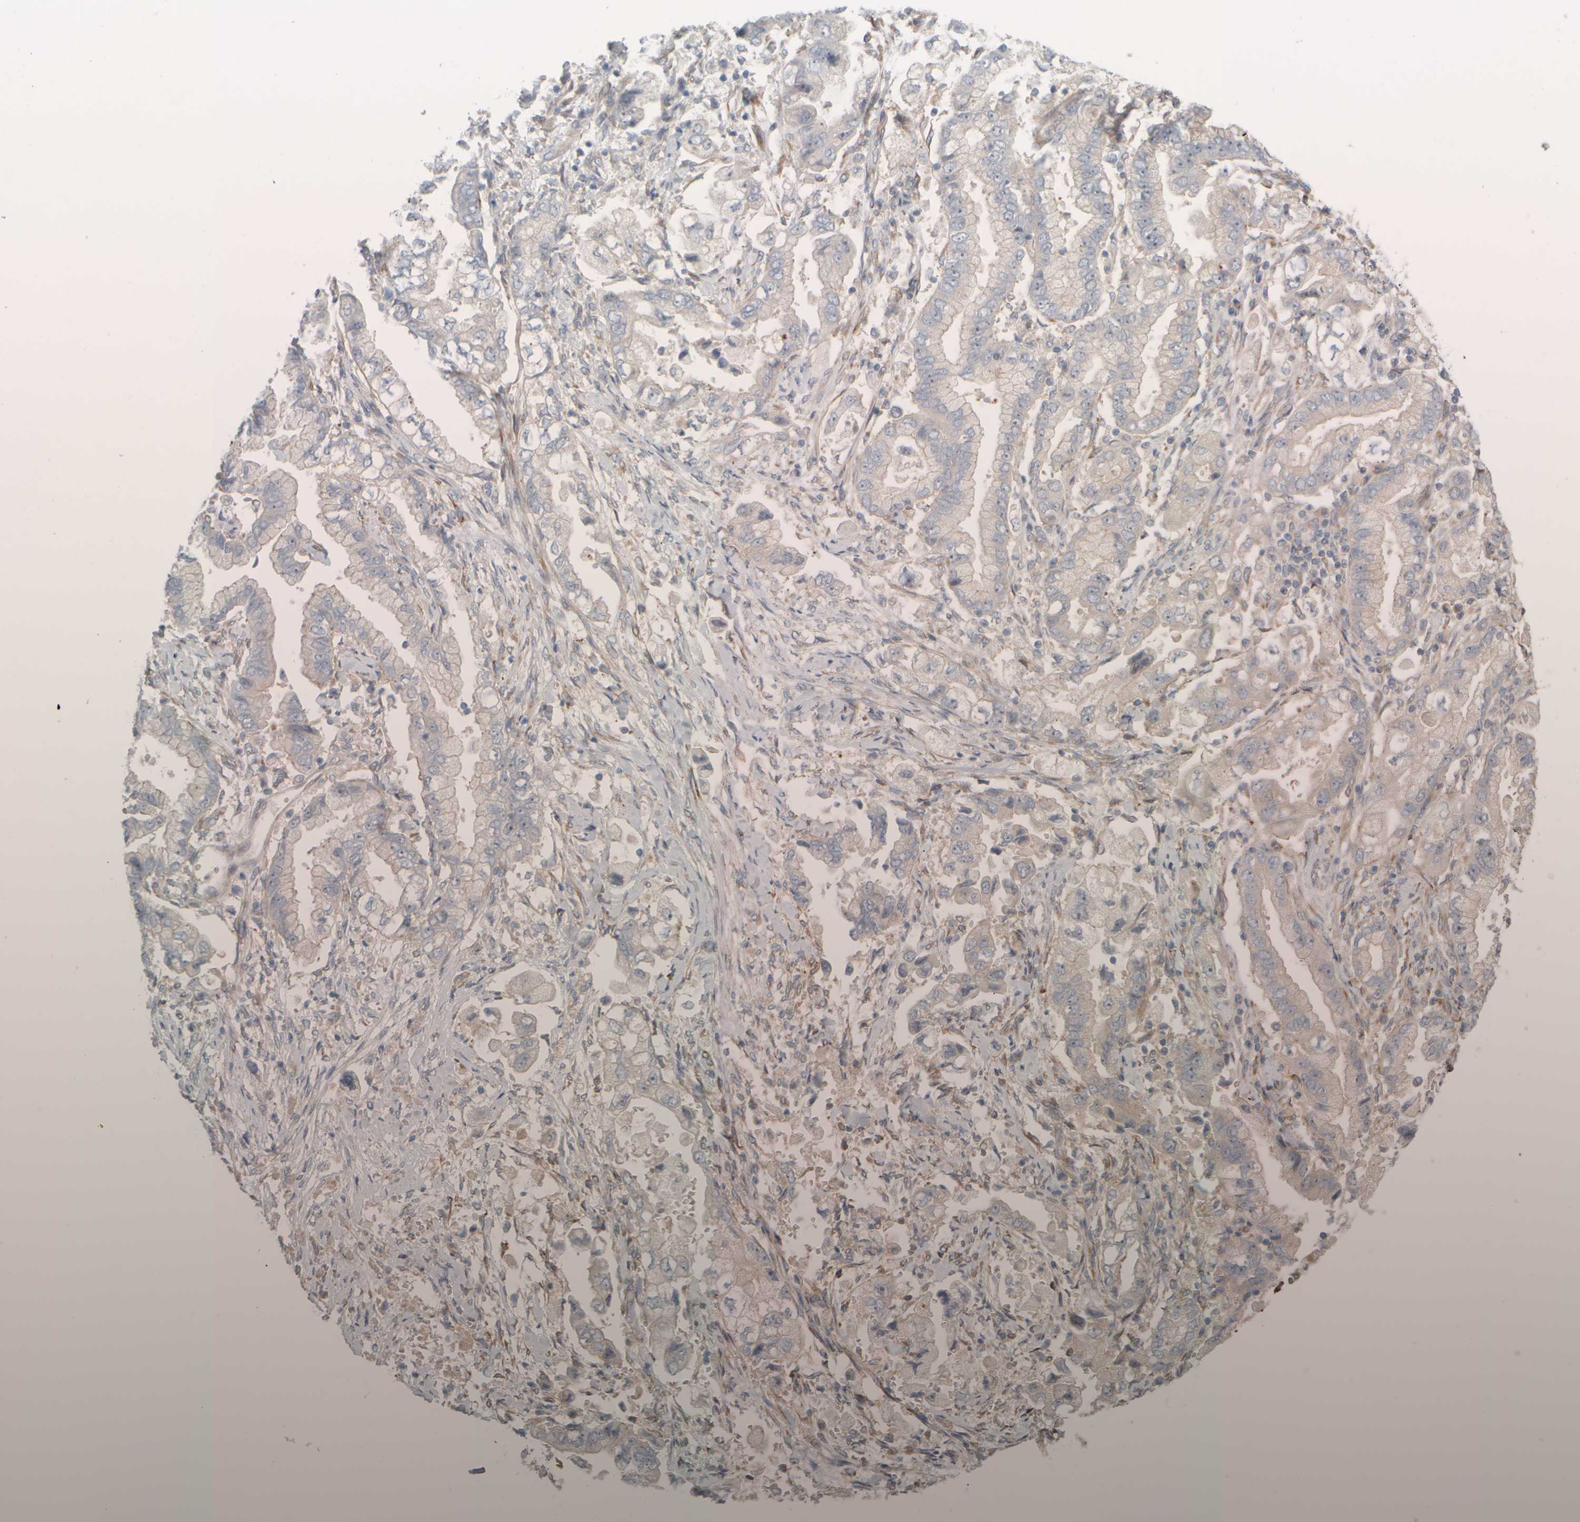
{"staining": {"intensity": "negative", "quantity": "none", "location": "none"}, "tissue": "stomach cancer", "cell_type": "Tumor cells", "image_type": "cancer", "snomed": [{"axis": "morphology", "description": "Normal tissue, NOS"}, {"axis": "morphology", "description": "Adenocarcinoma, NOS"}, {"axis": "topography", "description": "Stomach"}], "caption": "Tumor cells are negative for brown protein staining in stomach cancer. The staining was performed using DAB to visualize the protein expression in brown, while the nuclei were stained in blue with hematoxylin (Magnification: 20x).", "gene": "HGS", "patient": {"sex": "male", "age": 62}}